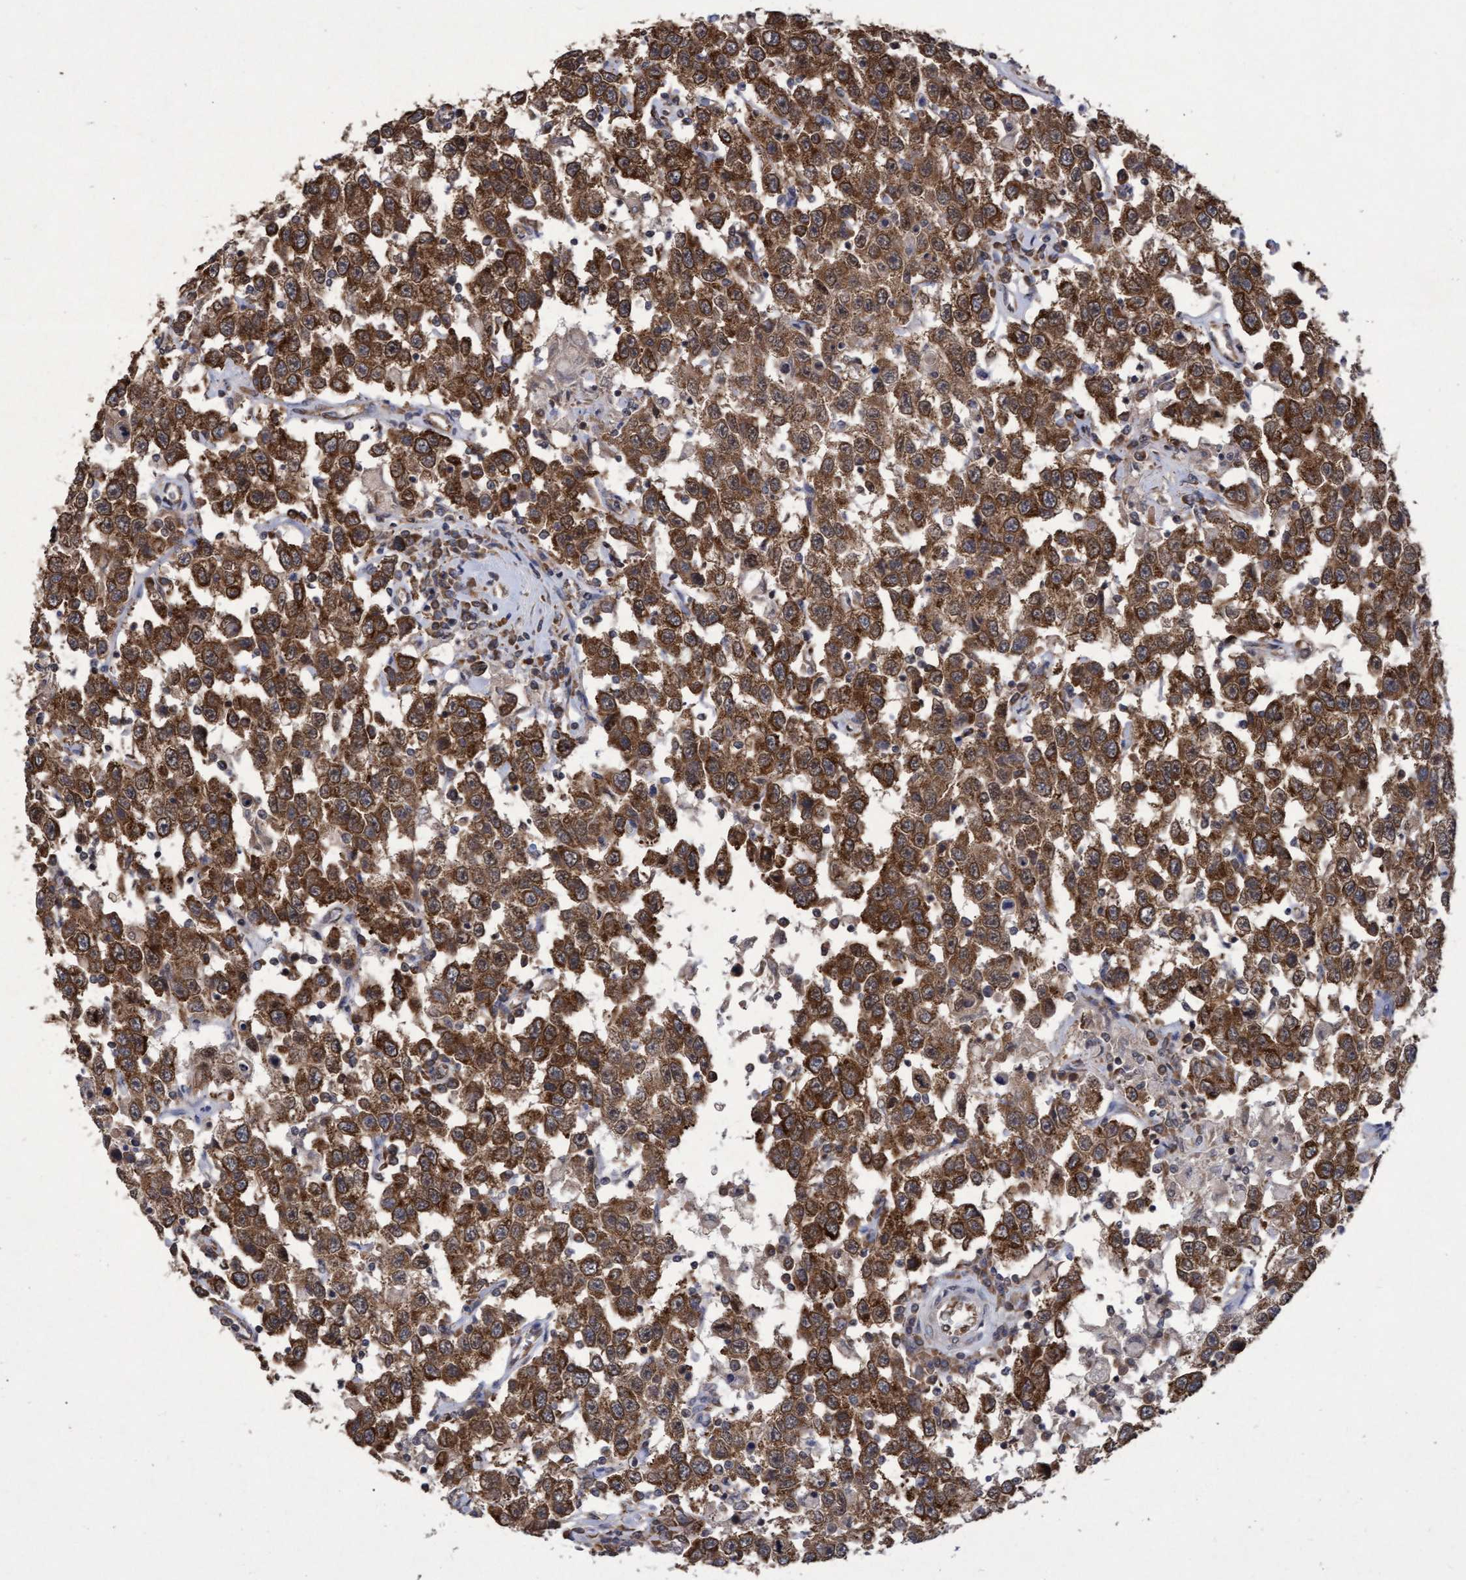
{"staining": {"intensity": "strong", "quantity": ">75%", "location": "cytoplasmic/membranous"}, "tissue": "testis cancer", "cell_type": "Tumor cells", "image_type": "cancer", "snomed": [{"axis": "morphology", "description": "Seminoma, NOS"}, {"axis": "topography", "description": "Testis"}], "caption": "Approximately >75% of tumor cells in human seminoma (testis) display strong cytoplasmic/membranous protein expression as visualized by brown immunohistochemical staining.", "gene": "ABCF2", "patient": {"sex": "male", "age": 41}}